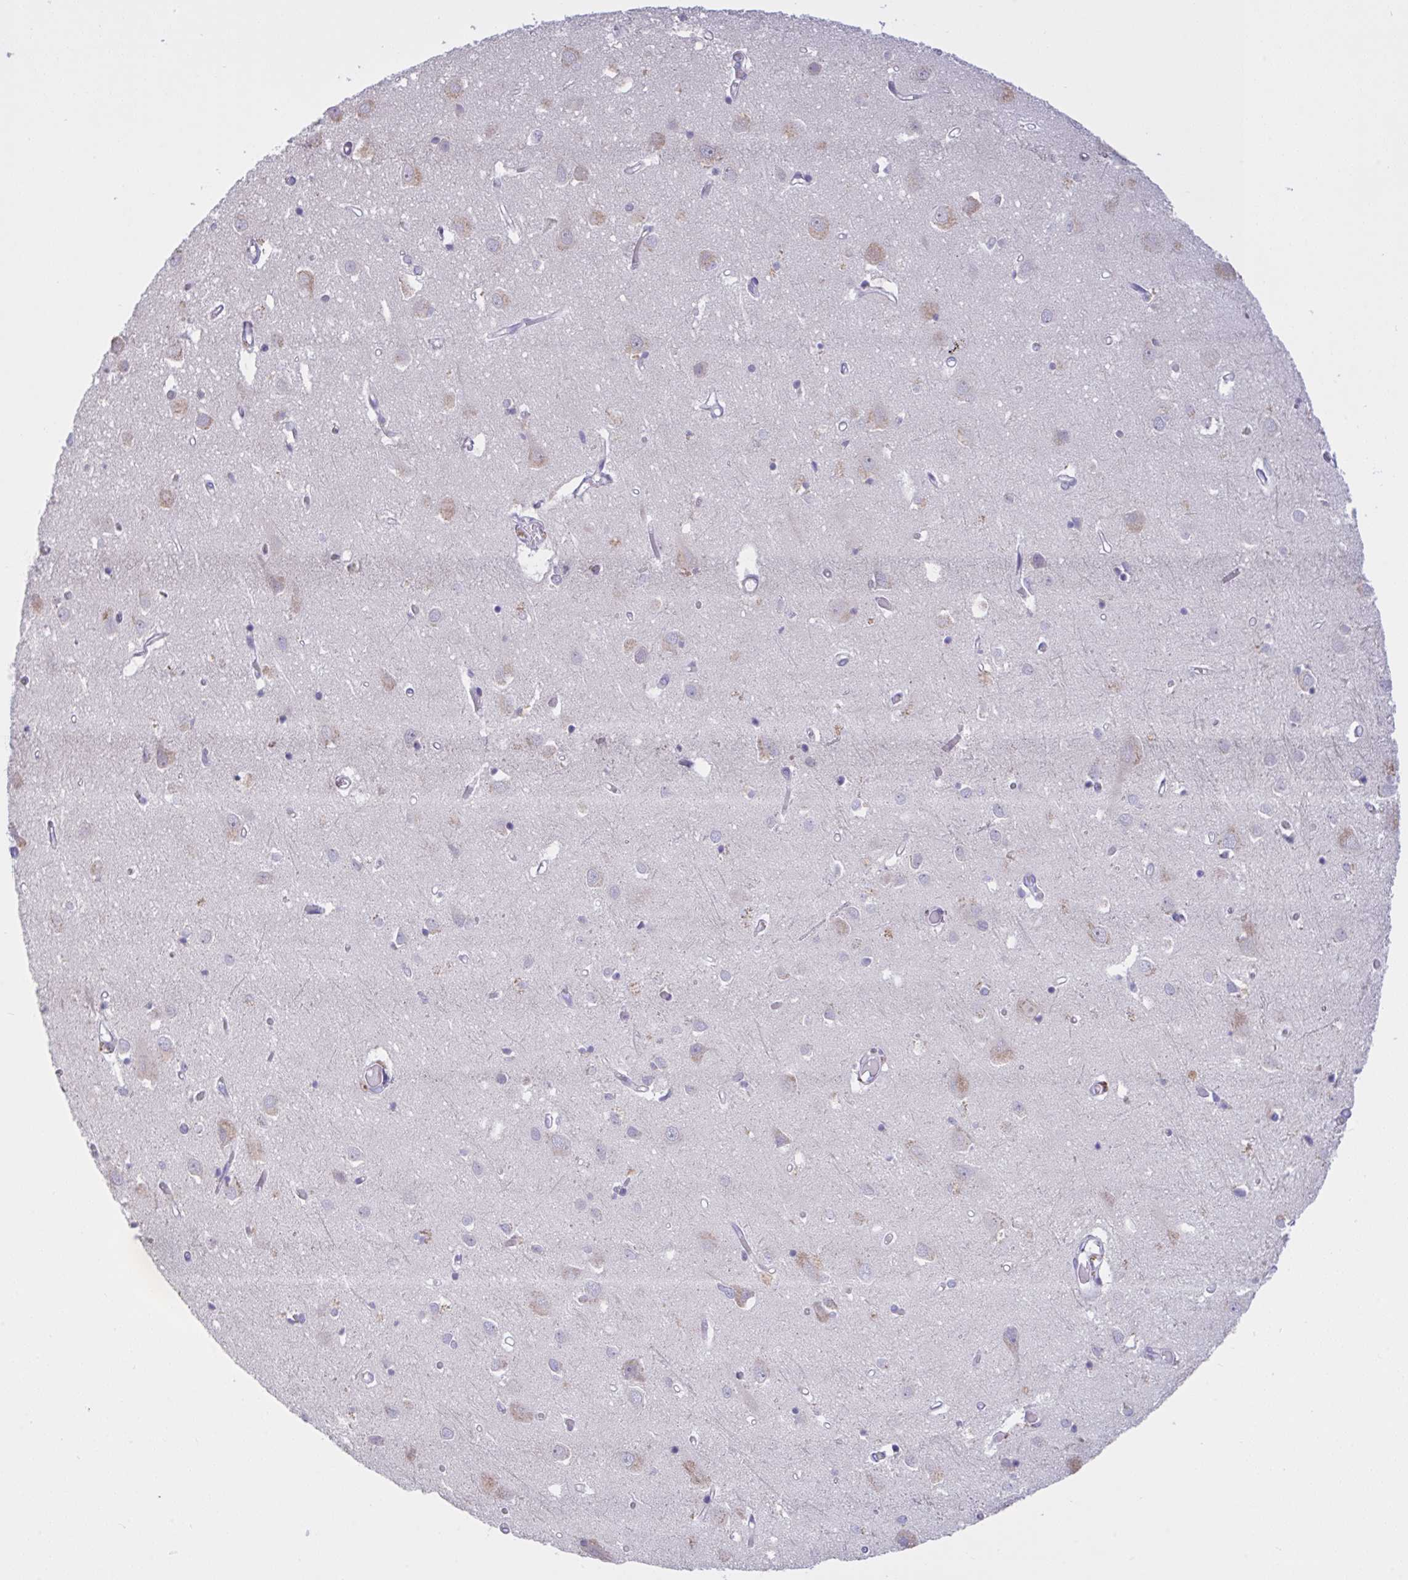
{"staining": {"intensity": "negative", "quantity": "none", "location": "none"}, "tissue": "cerebral cortex", "cell_type": "Endothelial cells", "image_type": "normal", "snomed": [{"axis": "morphology", "description": "Normal tissue, NOS"}, {"axis": "topography", "description": "Cerebral cortex"}], "caption": "This is an IHC histopathology image of normal human cerebral cortex. There is no positivity in endothelial cells.", "gene": "TMEM41A", "patient": {"sex": "male", "age": 70}}